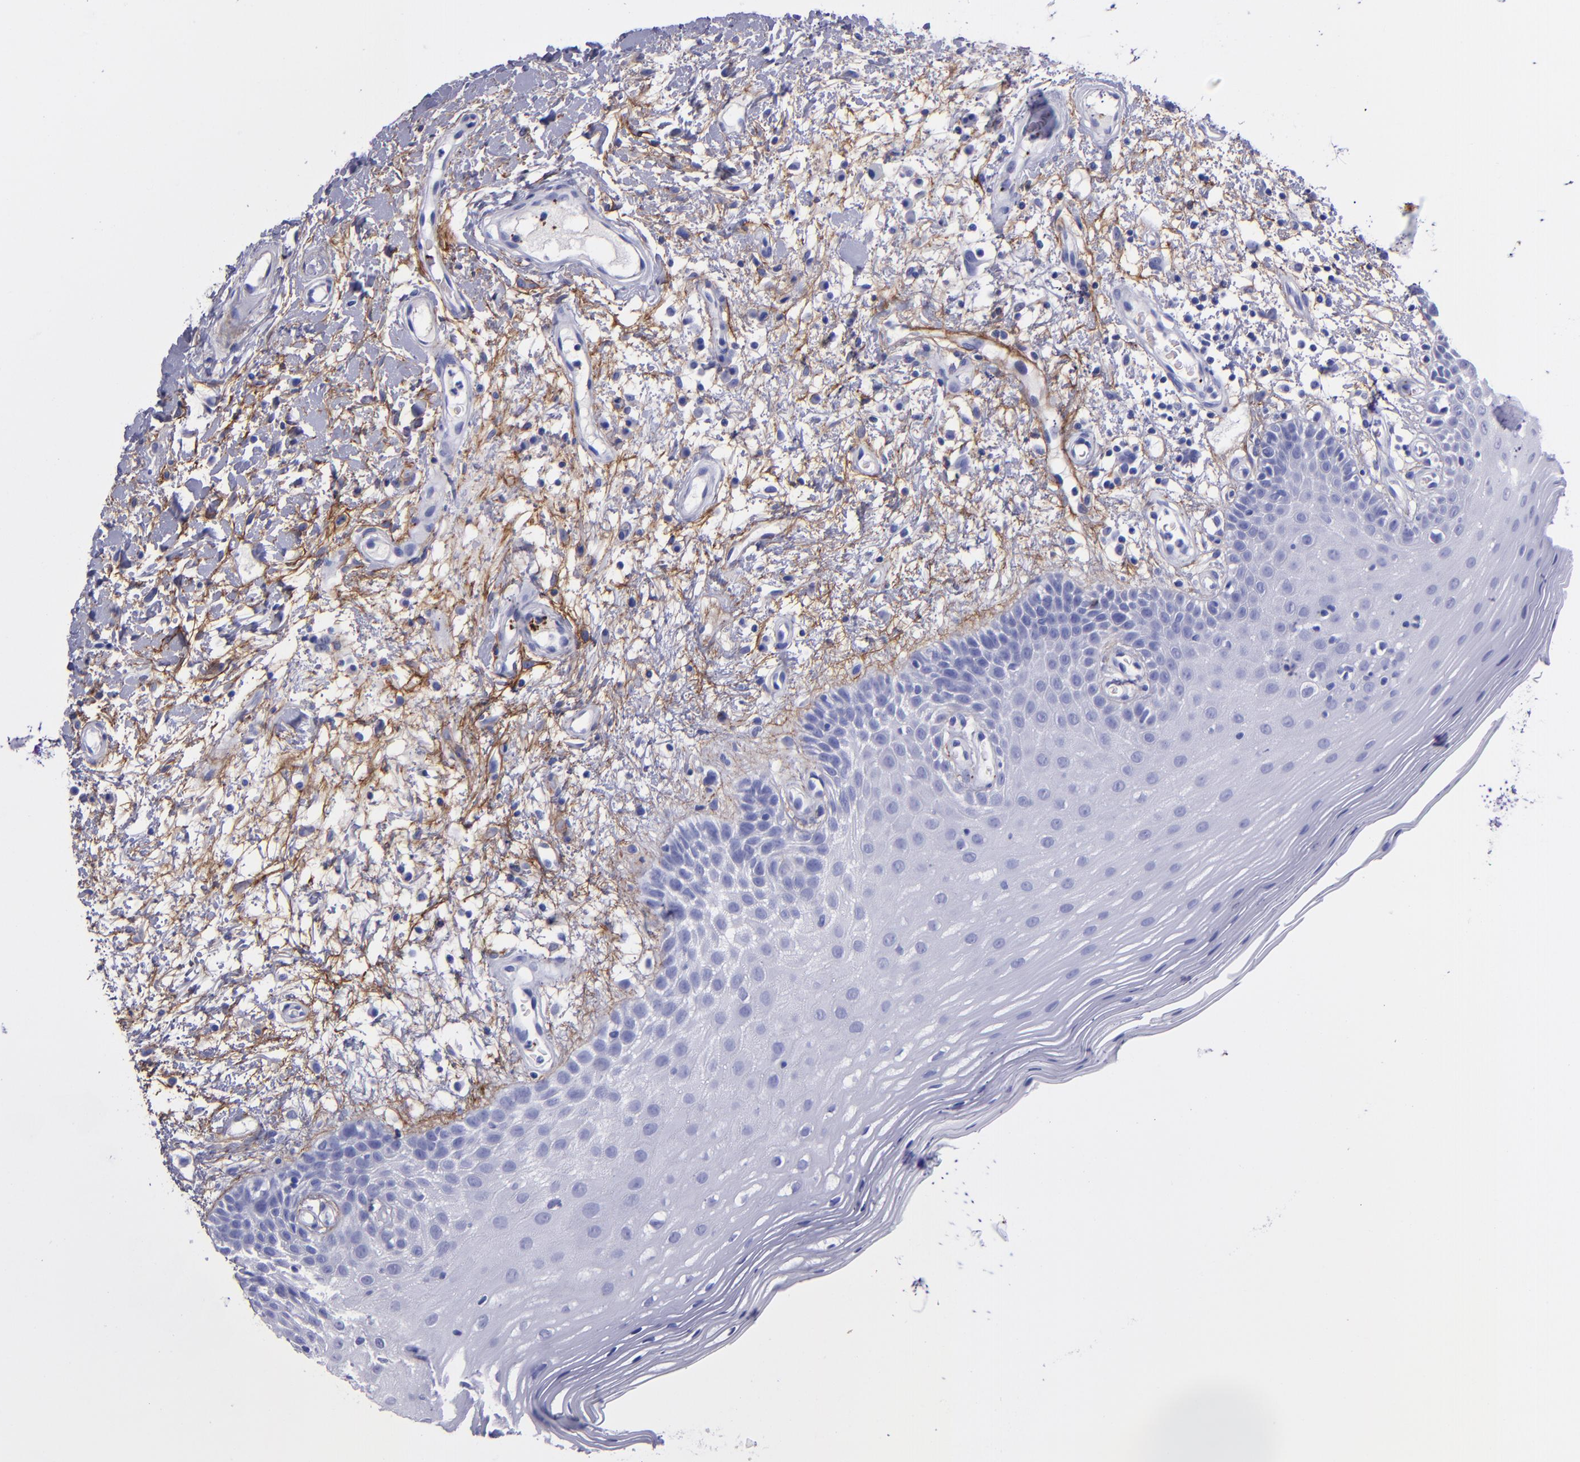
{"staining": {"intensity": "negative", "quantity": "none", "location": "none"}, "tissue": "oral mucosa", "cell_type": "Squamous epithelial cells", "image_type": "normal", "snomed": [{"axis": "morphology", "description": "Normal tissue, NOS"}, {"axis": "morphology", "description": "Squamous cell carcinoma, NOS"}, {"axis": "topography", "description": "Skeletal muscle"}, {"axis": "topography", "description": "Oral tissue"}, {"axis": "topography", "description": "Head-Neck"}], "caption": "DAB (3,3'-diaminobenzidine) immunohistochemical staining of benign oral mucosa reveals no significant positivity in squamous epithelial cells. The staining is performed using DAB brown chromogen with nuclei counter-stained in using hematoxylin.", "gene": "EFCAB13", "patient": {"sex": "male", "age": 71}}